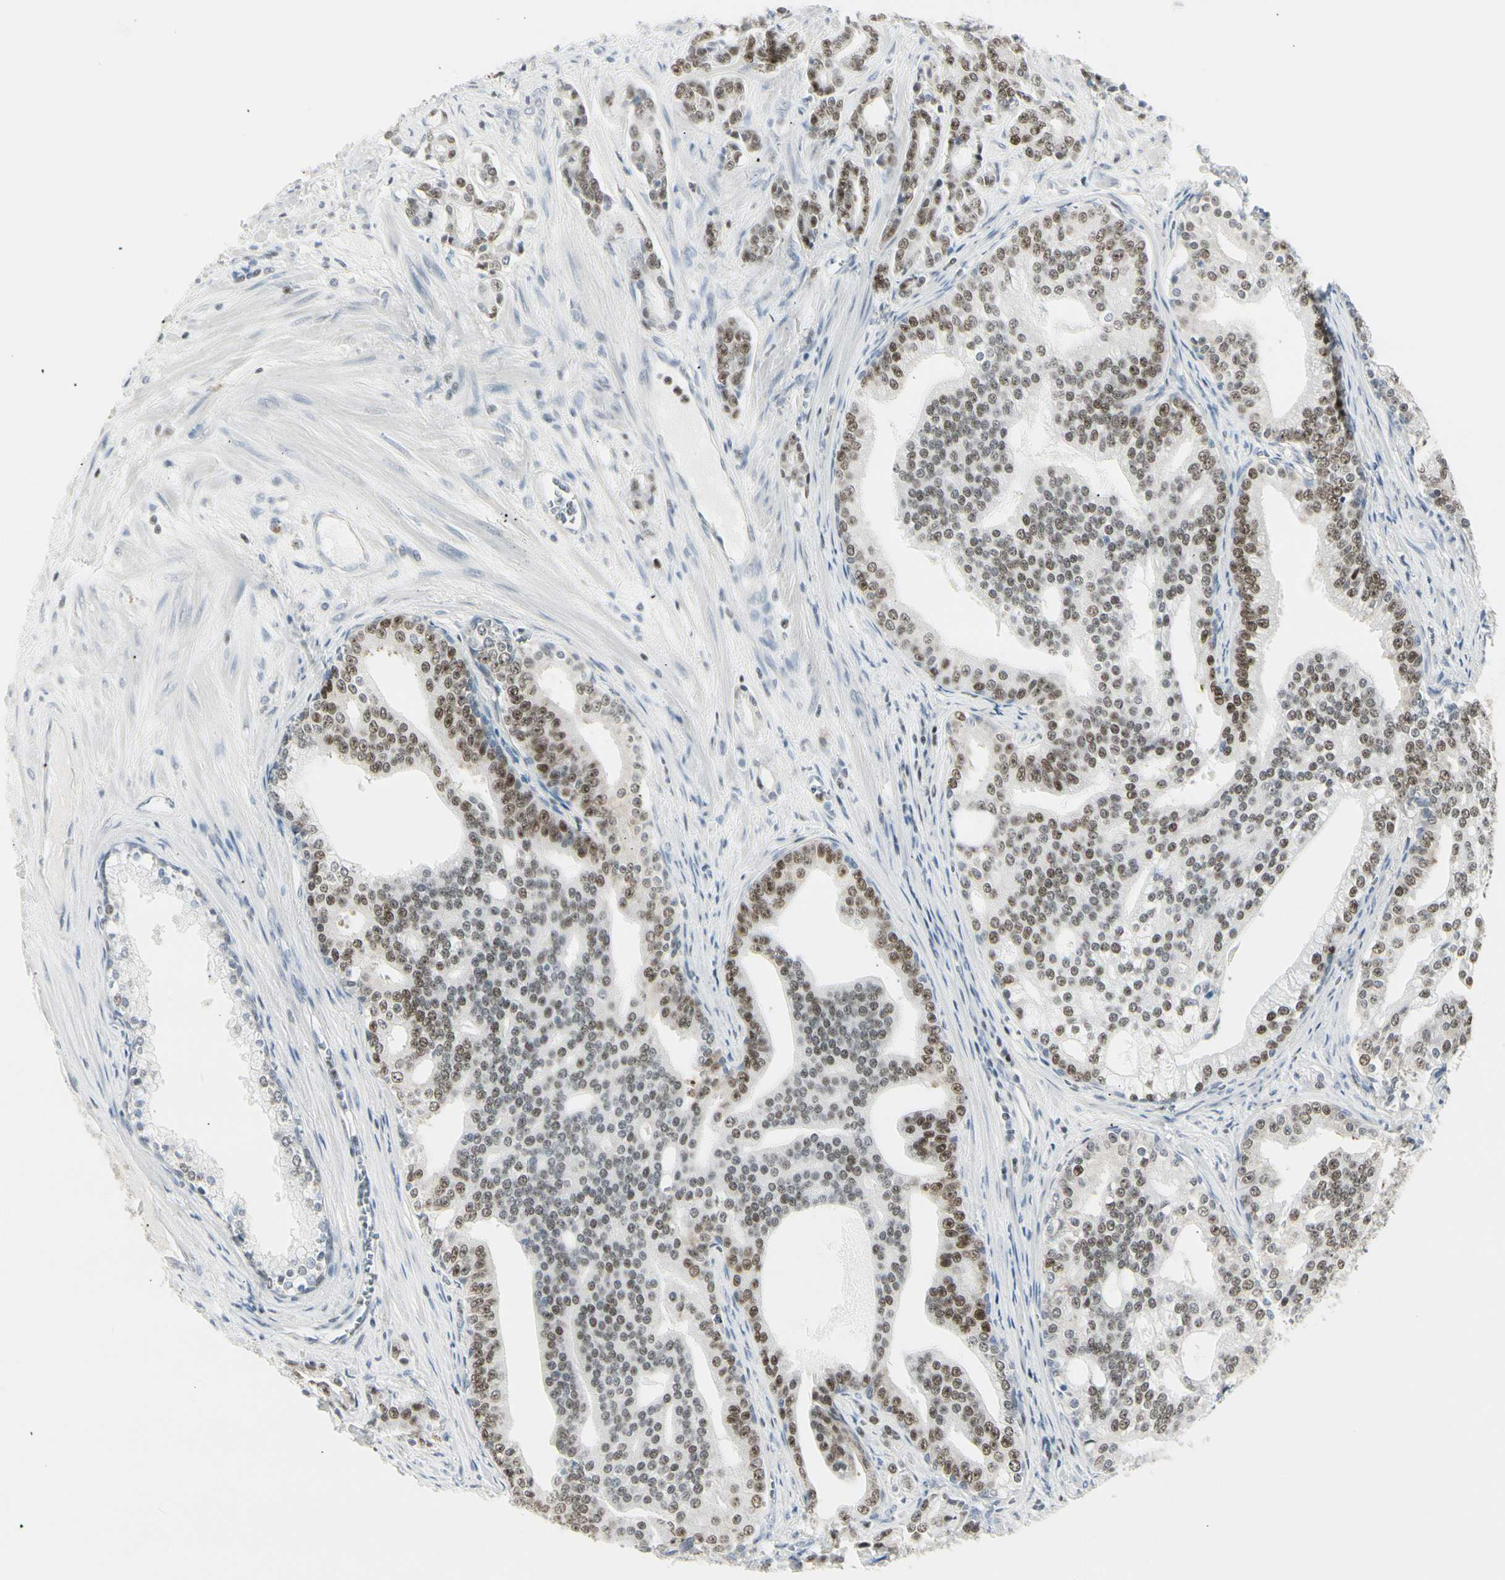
{"staining": {"intensity": "moderate", "quantity": ">75%", "location": "nuclear"}, "tissue": "prostate cancer", "cell_type": "Tumor cells", "image_type": "cancer", "snomed": [{"axis": "morphology", "description": "Adenocarcinoma, Low grade"}, {"axis": "topography", "description": "Prostate"}], "caption": "Moderate nuclear protein expression is seen in approximately >75% of tumor cells in prostate cancer (low-grade adenocarcinoma).", "gene": "ZBTB7B", "patient": {"sex": "male", "age": 58}}